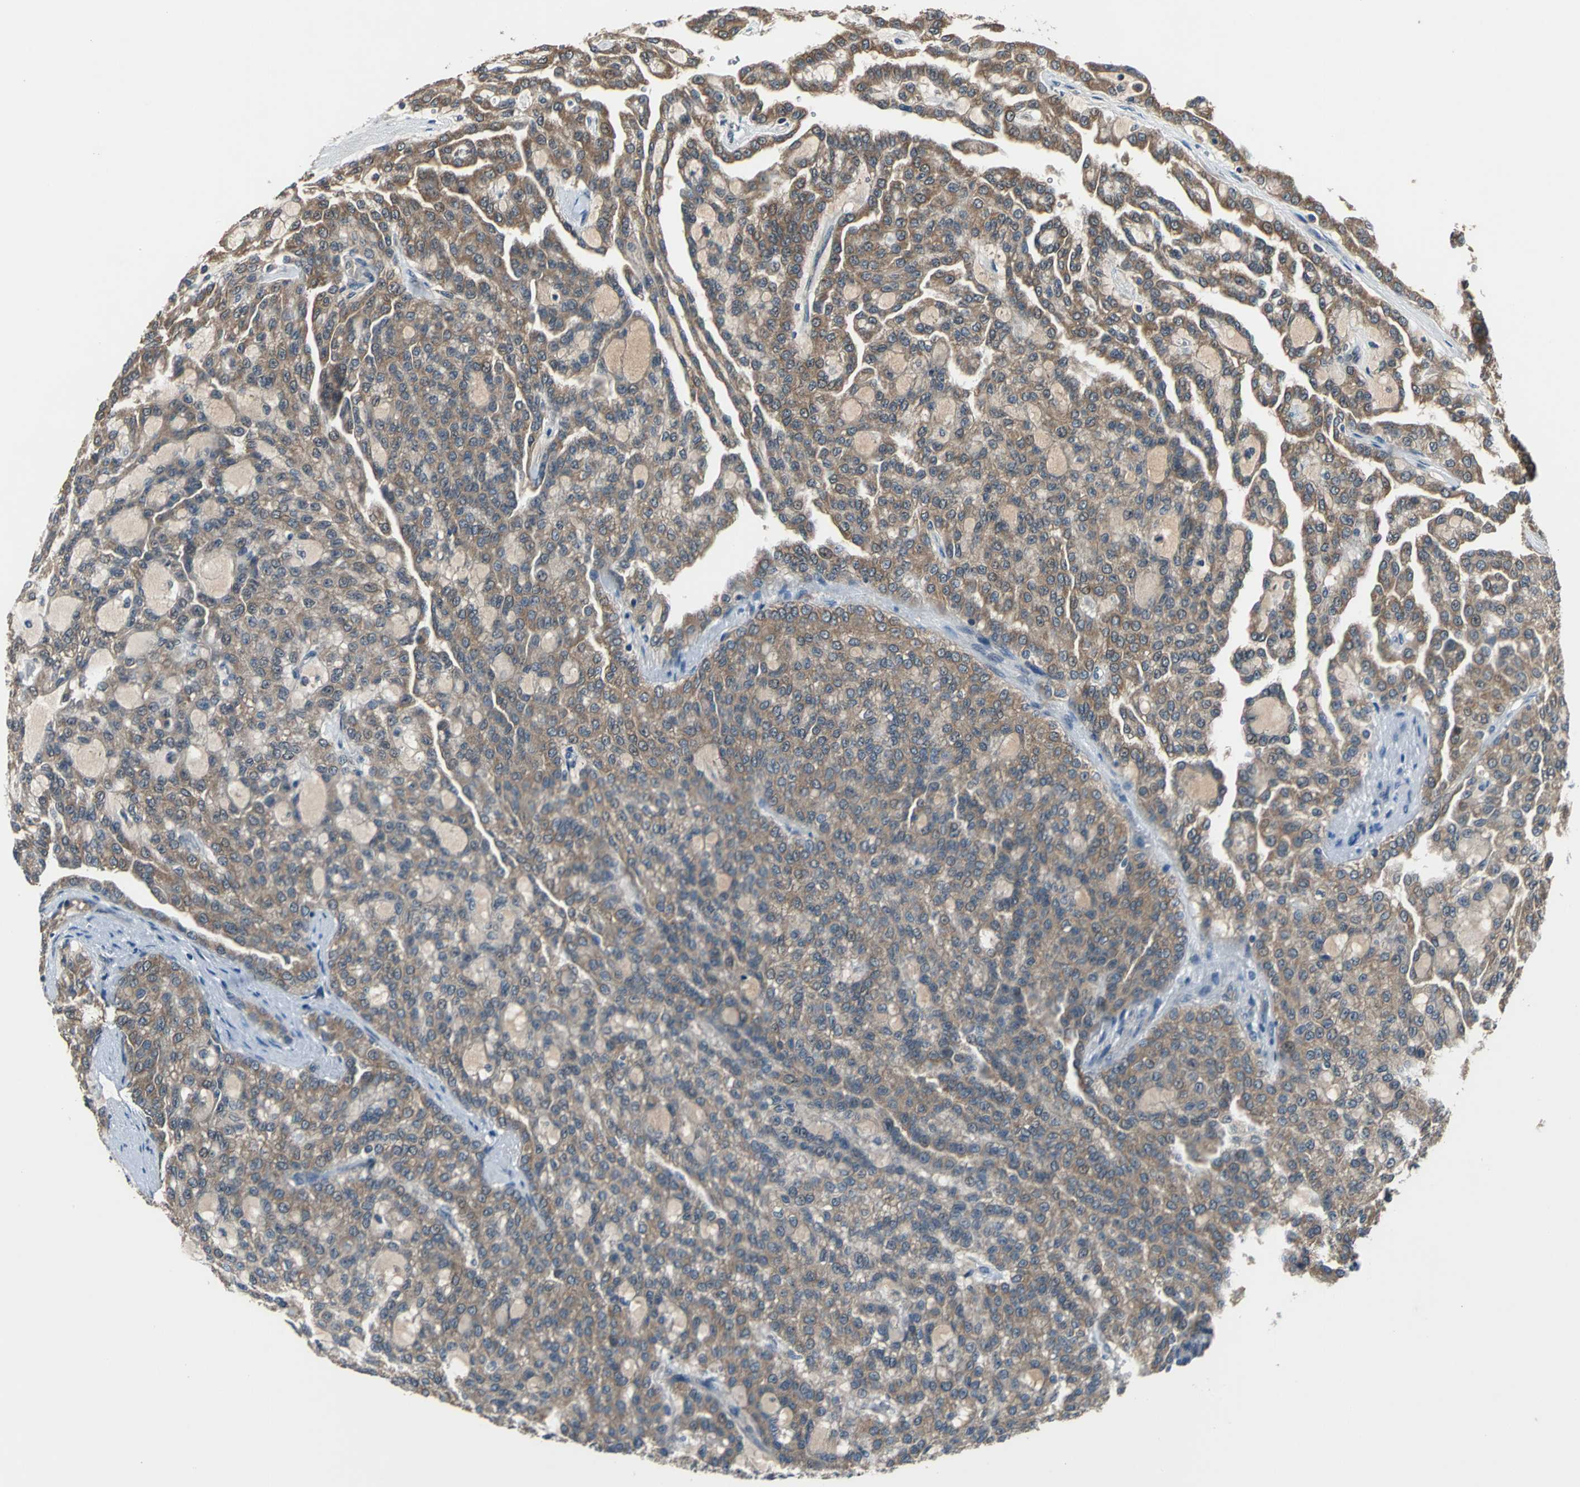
{"staining": {"intensity": "moderate", "quantity": ">75%", "location": "cytoplasmic/membranous"}, "tissue": "renal cancer", "cell_type": "Tumor cells", "image_type": "cancer", "snomed": [{"axis": "morphology", "description": "Adenocarcinoma, NOS"}, {"axis": "topography", "description": "Kidney"}], "caption": "Immunohistochemical staining of human renal cancer shows moderate cytoplasmic/membranous protein expression in about >75% of tumor cells. (IHC, brightfield microscopy, high magnification).", "gene": "ZNF608", "patient": {"sex": "male", "age": 63}}